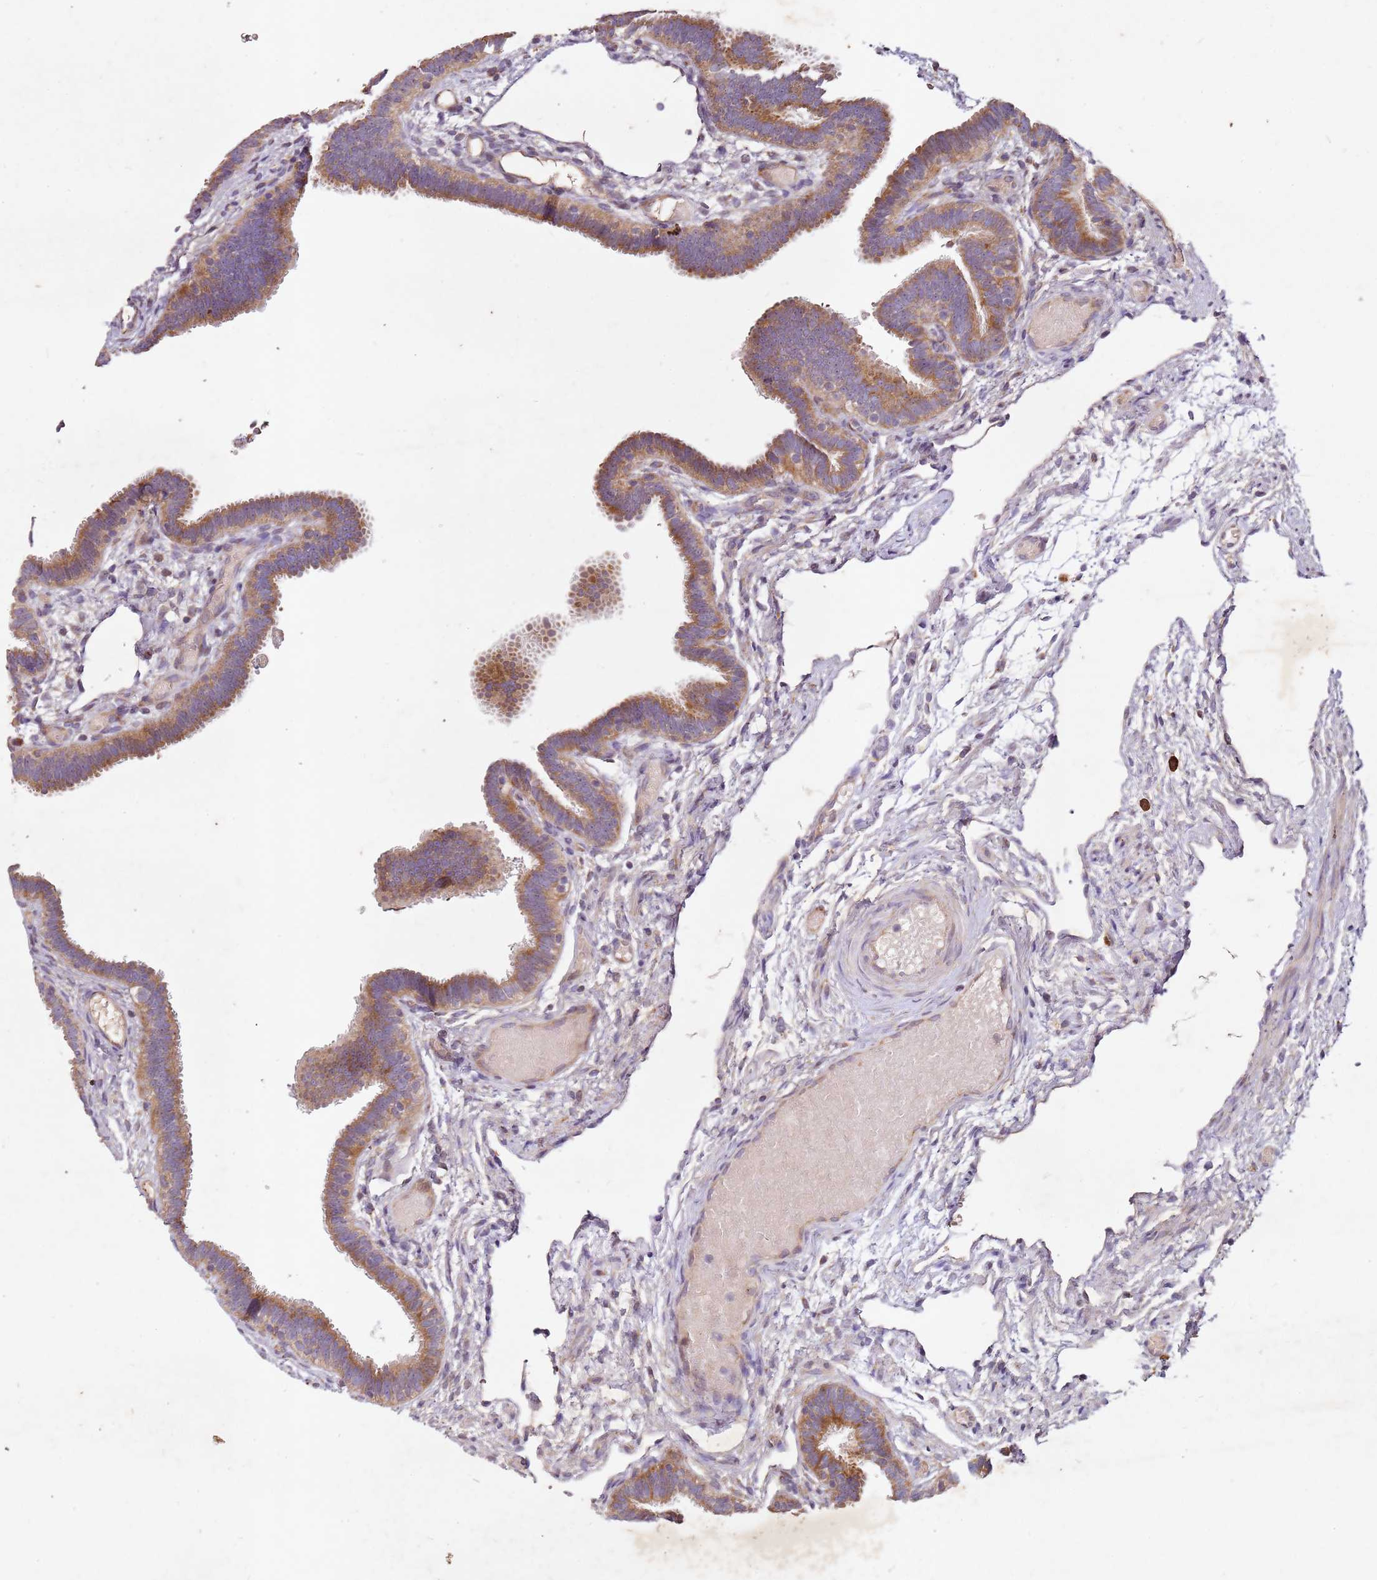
{"staining": {"intensity": "moderate", "quantity": ">75%", "location": "cytoplasmic/membranous"}, "tissue": "fallopian tube", "cell_type": "Glandular cells", "image_type": "normal", "snomed": [{"axis": "morphology", "description": "Normal tissue, NOS"}, {"axis": "topography", "description": "Fallopian tube"}], "caption": "Immunohistochemistry (IHC) (DAB) staining of unremarkable human fallopian tube shows moderate cytoplasmic/membranous protein staining in approximately >75% of glandular cells. Using DAB (brown) and hematoxylin (blue) stains, captured at high magnification using brightfield microscopy.", "gene": "ARFRP1", "patient": {"sex": "female", "age": 37}}